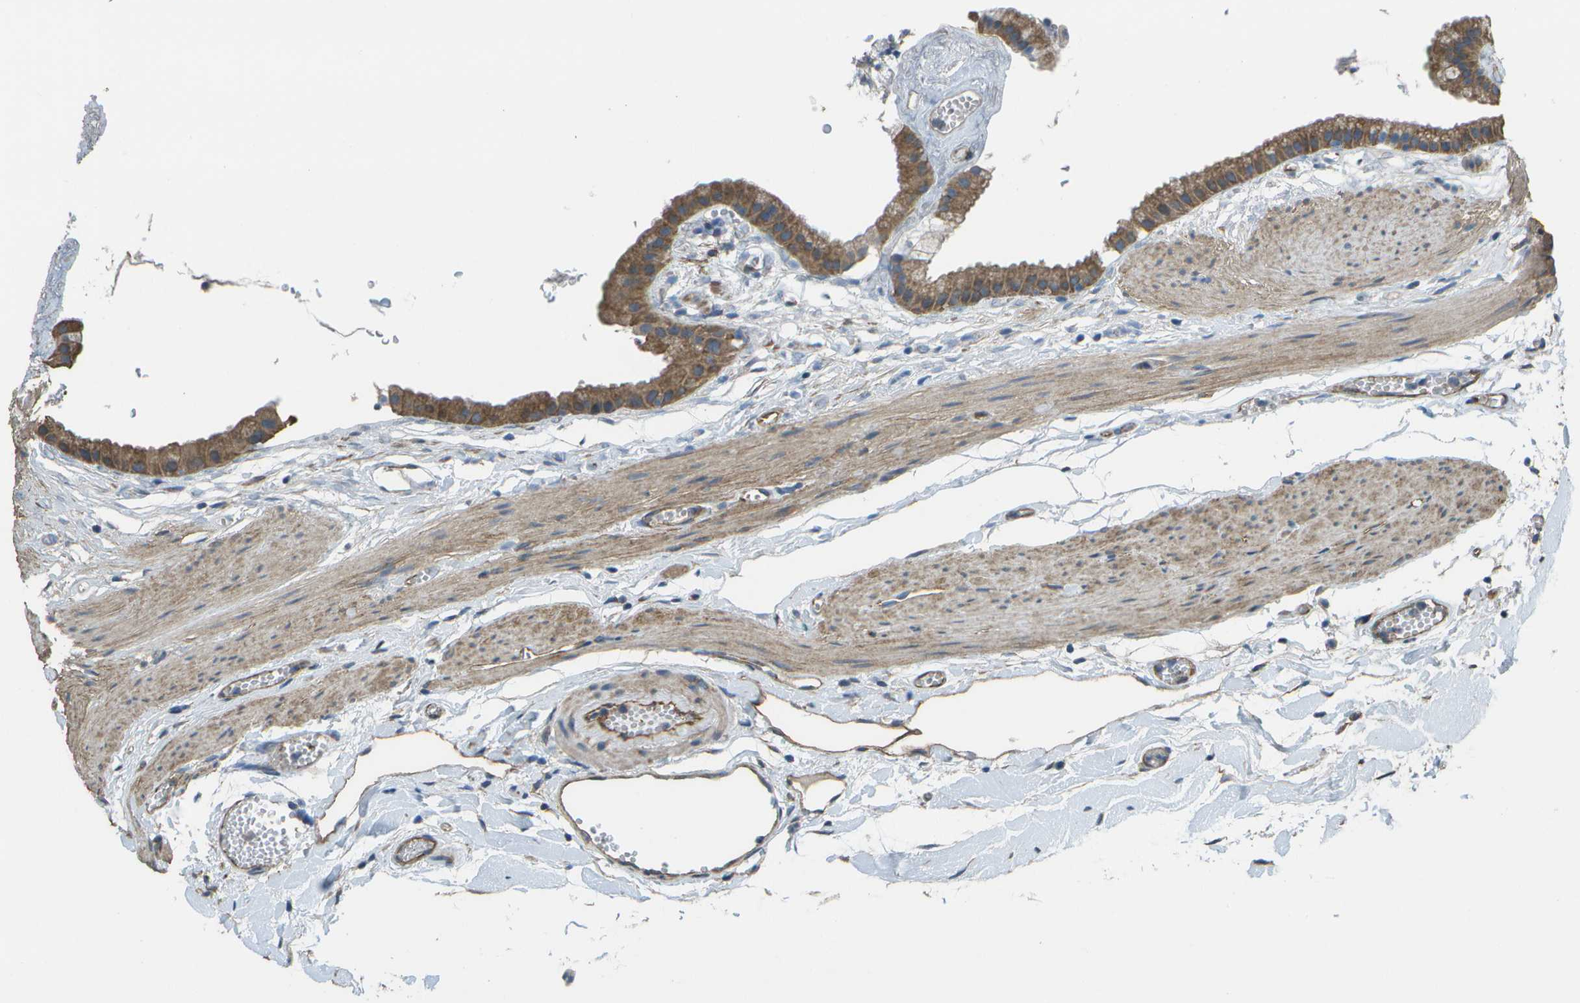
{"staining": {"intensity": "moderate", "quantity": ">75%", "location": "cytoplasmic/membranous"}, "tissue": "gallbladder", "cell_type": "Glandular cells", "image_type": "normal", "snomed": [{"axis": "morphology", "description": "Normal tissue, NOS"}, {"axis": "topography", "description": "Gallbladder"}], "caption": "High-power microscopy captured an immunohistochemistry micrograph of normal gallbladder, revealing moderate cytoplasmic/membranous positivity in approximately >75% of glandular cells.", "gene": "CLNS1A", "patient": {"sex": "female", "age": 64}}